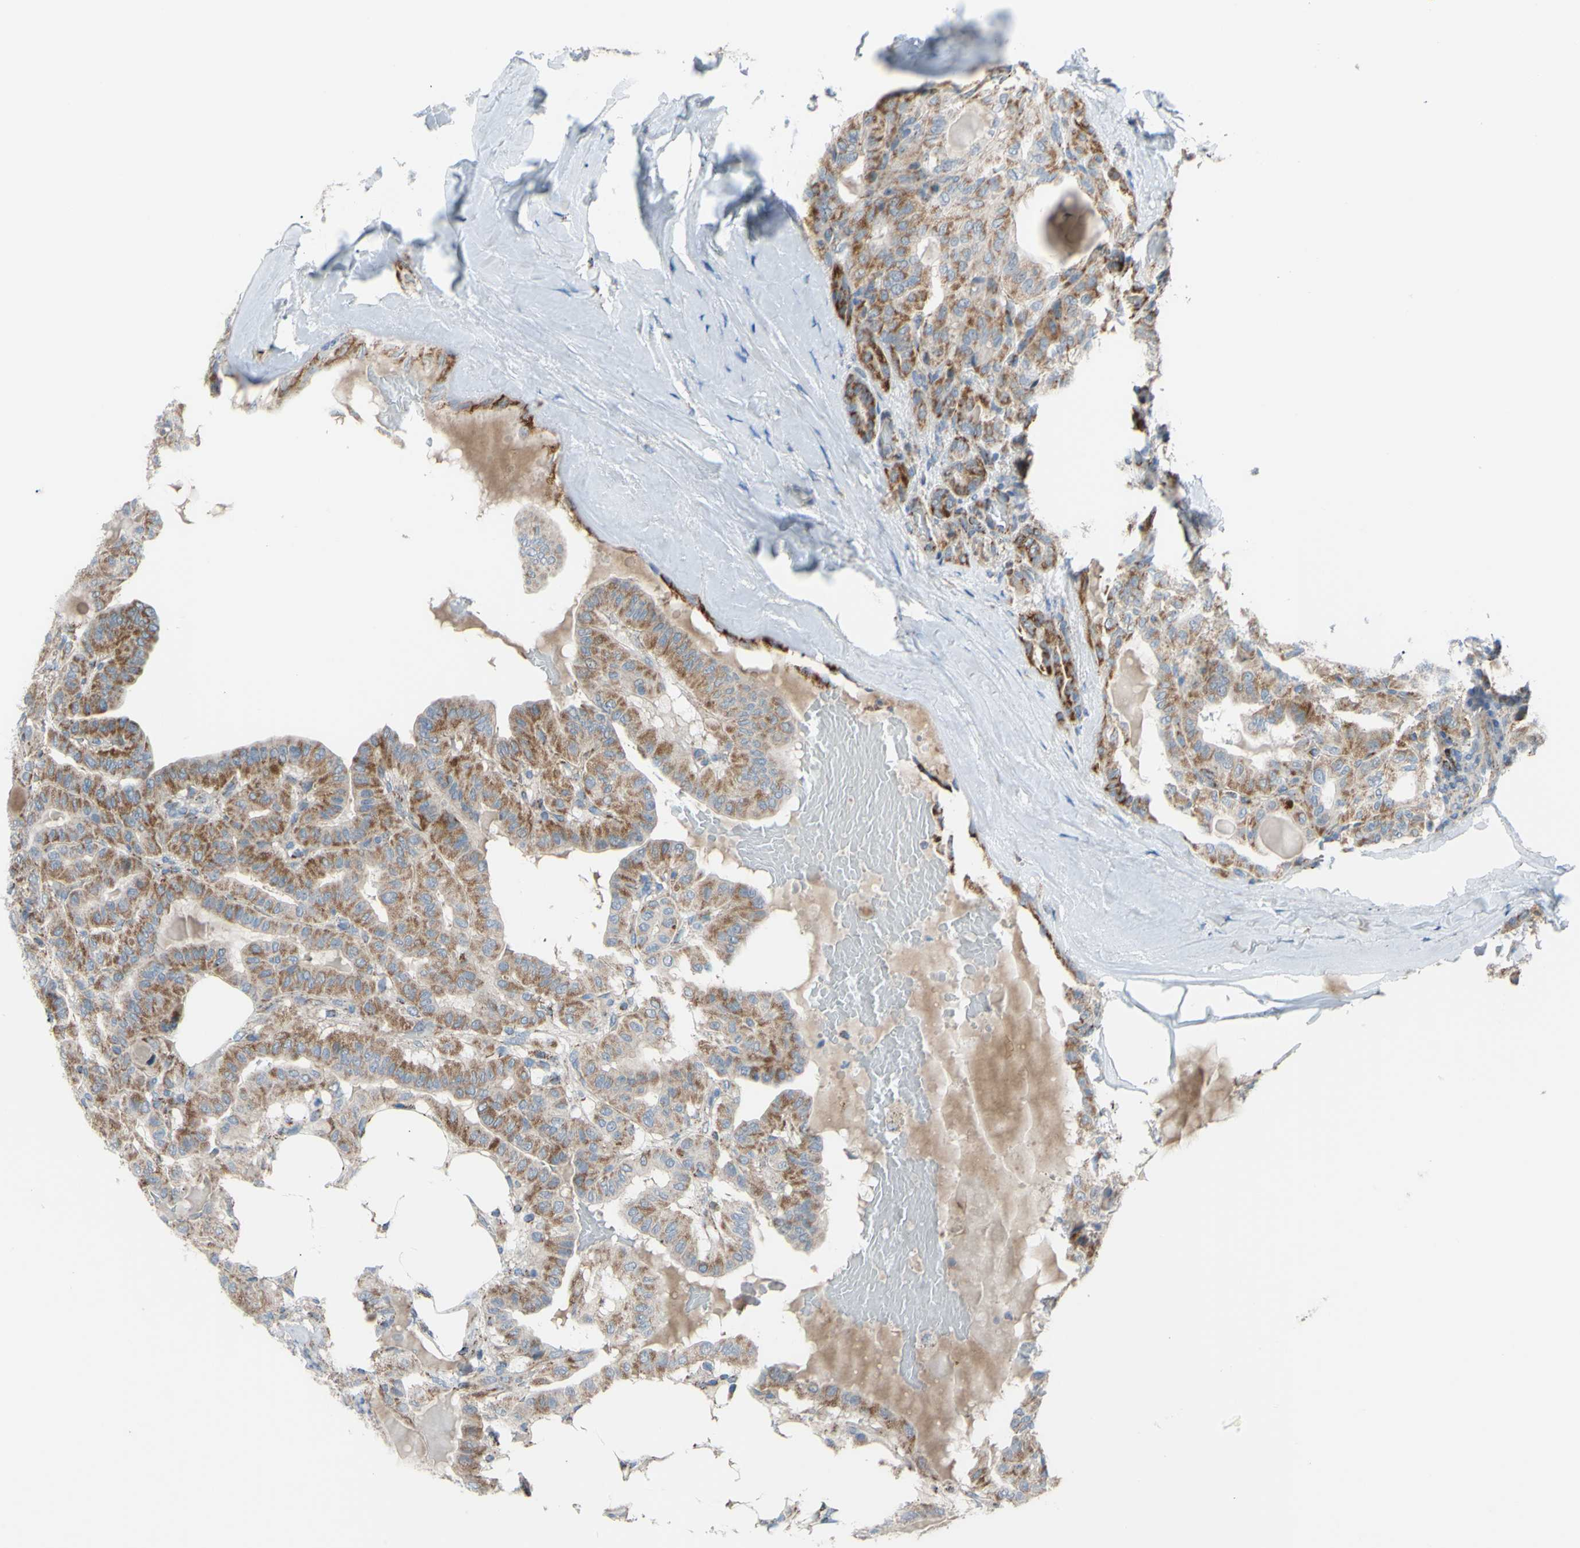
{"staining": {"intensity": "moderate", "quantity": "25%-75%", "location": "cytoplasmic/membranous"}, "tissue": "thyroid cancer", "cell_type": "Tumor cells", "image_type": "cancer", "snomed": [{"axis": "morphology", "description": "Papillary adenocarcinoma, NOS"}, {"axis": "topography", "description": "Thyroid gland"}], "caption": "This is a histology image of immunohistochemistry staining of thyroid cancer (papillary adenocarcinoma), which shows moderate expression in the cytoplasmic/membranous of tumor cells.", "gene": "GLT8D1", "patient": {"sex": "male", "age": 77}}